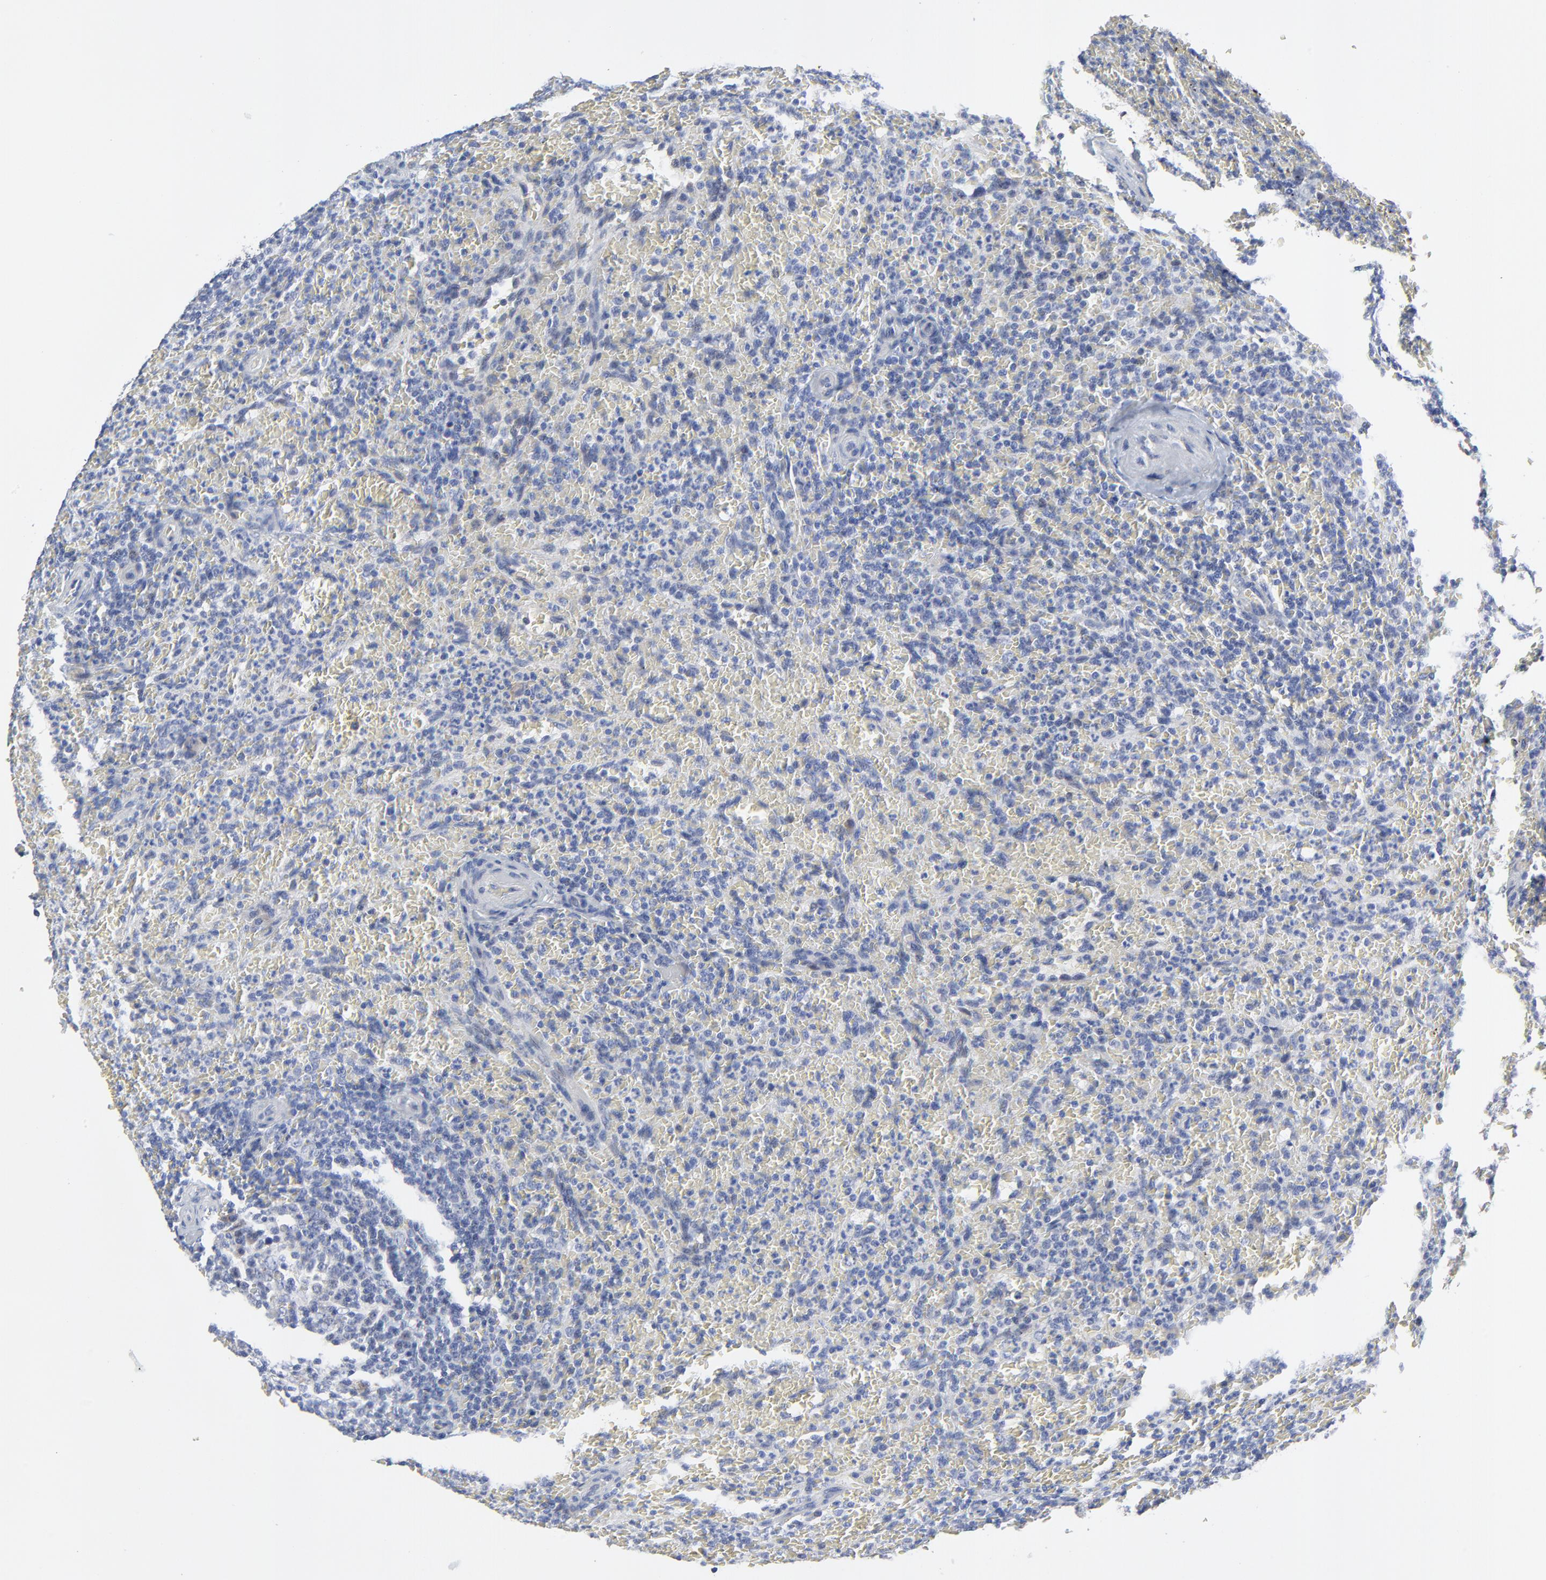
{"staining": {"intensity": "negative", "quantity": "none", "location": "none"}, "tissue": "lymphoma", "cell_type": "Tumor cells", "image_type": "cancer", "snomed": [{"axis": "morphology", "description": "Malignant lymphoma, non-Hodgkin's type, Low grade"}, {"axis": "topography", "description": "Spleen"}], "caption": "An IHC photomicrograph of lymphoma is shown. There is no staining in tumor cells of lymphoma.", "gene": "NLGN3", "patient": {"sex": "female", "age": 64}}